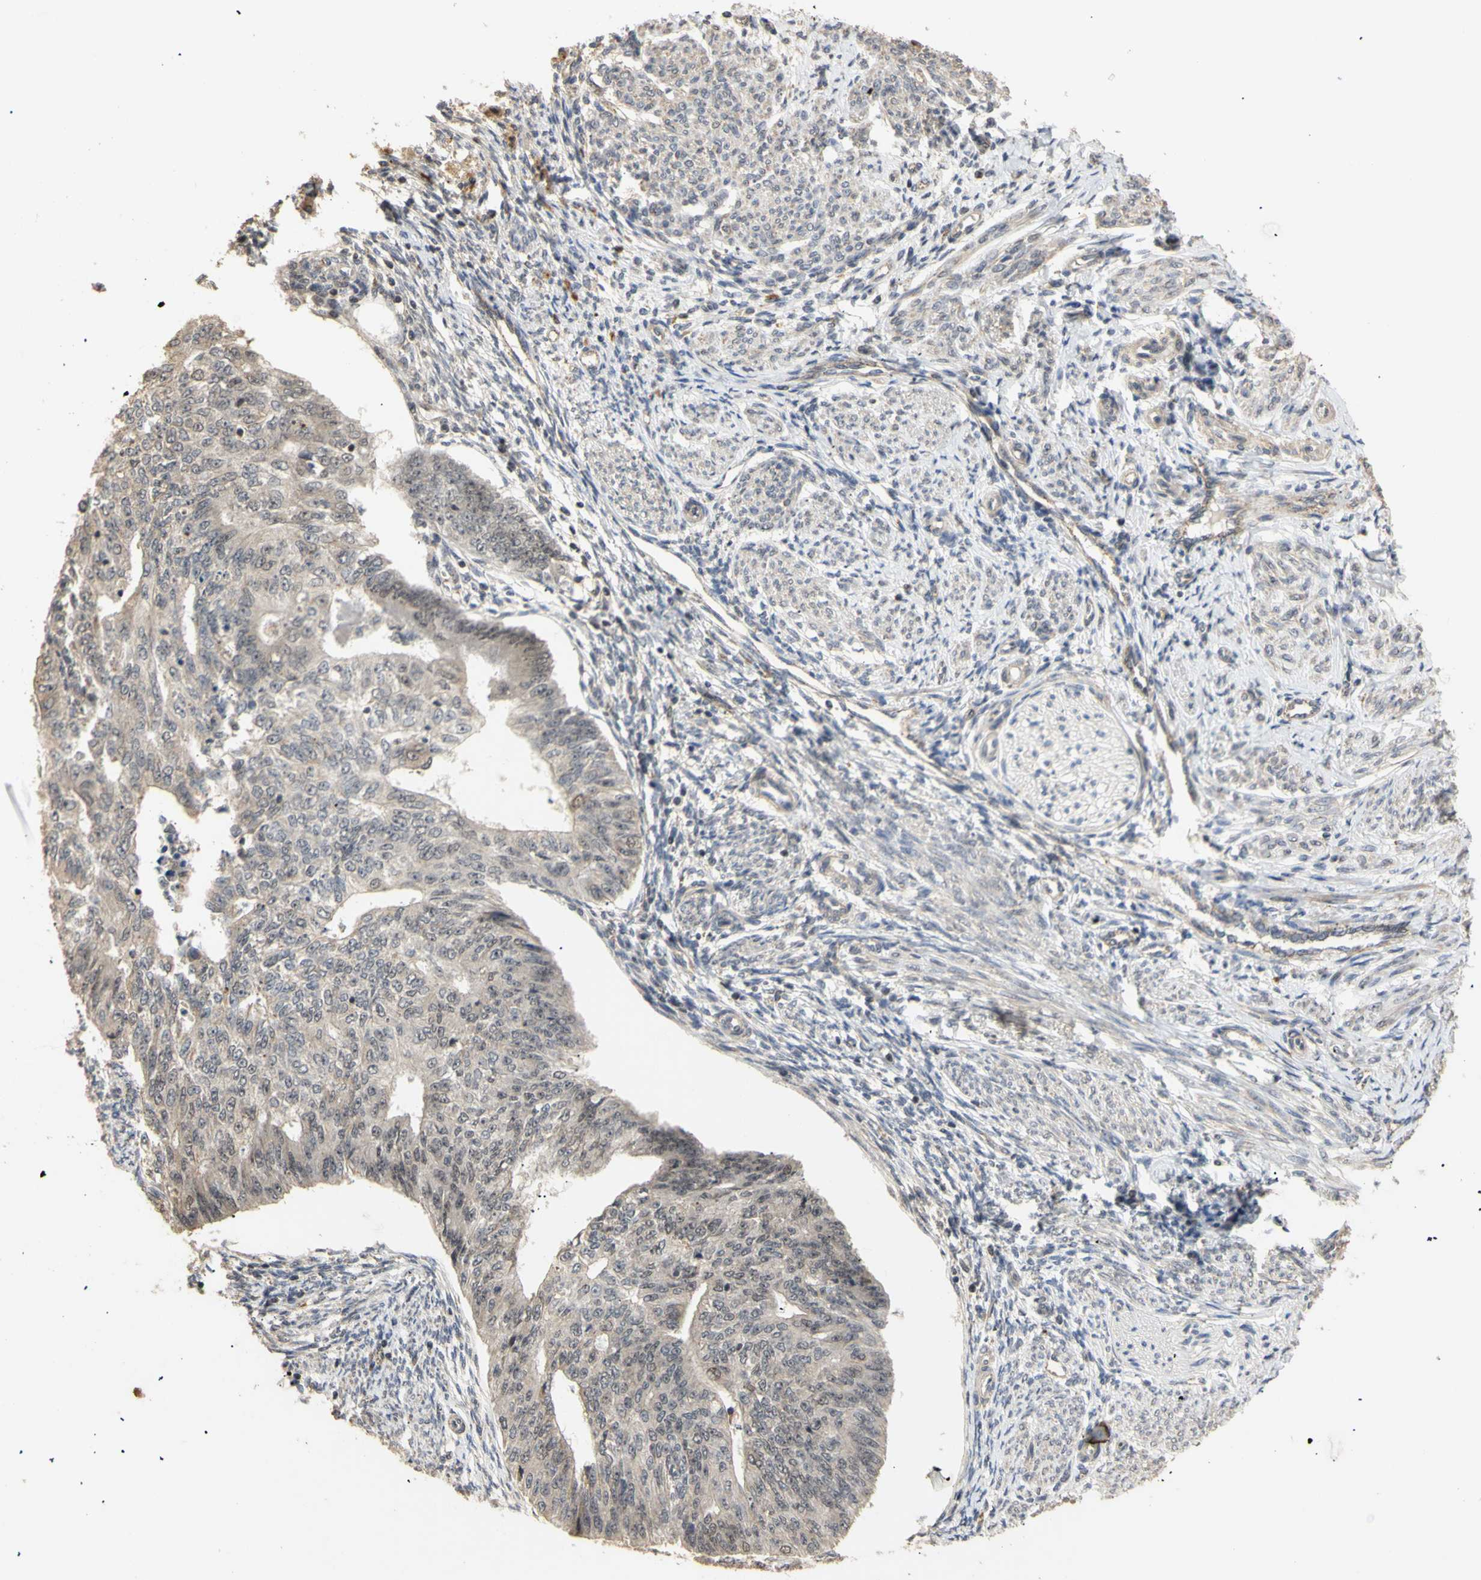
{"staining": {"intensity": "moderate", "quantity": "25%-75%", "location": "cytoplasmic/membranous,nuclear"}, "tissue": "endometrial cancer", "cell_type": "Tumor cells", "image_type": "cancer", "snomed": [{"axis": "morphology", "description": "Adenocarcinoma, NOS"}, {"axis": "topography", "description": "Endometrium"}], "caption": "Endometrial cancer (adenocarcinoma) stained with DAB IHC shows medium levels of moderate cytoplasmic/membranous and nuclear positivity in about 25%-75% of tumor cells.", "gene": "GTF2E2", "patient": {"sex": "female", "age": 32}}